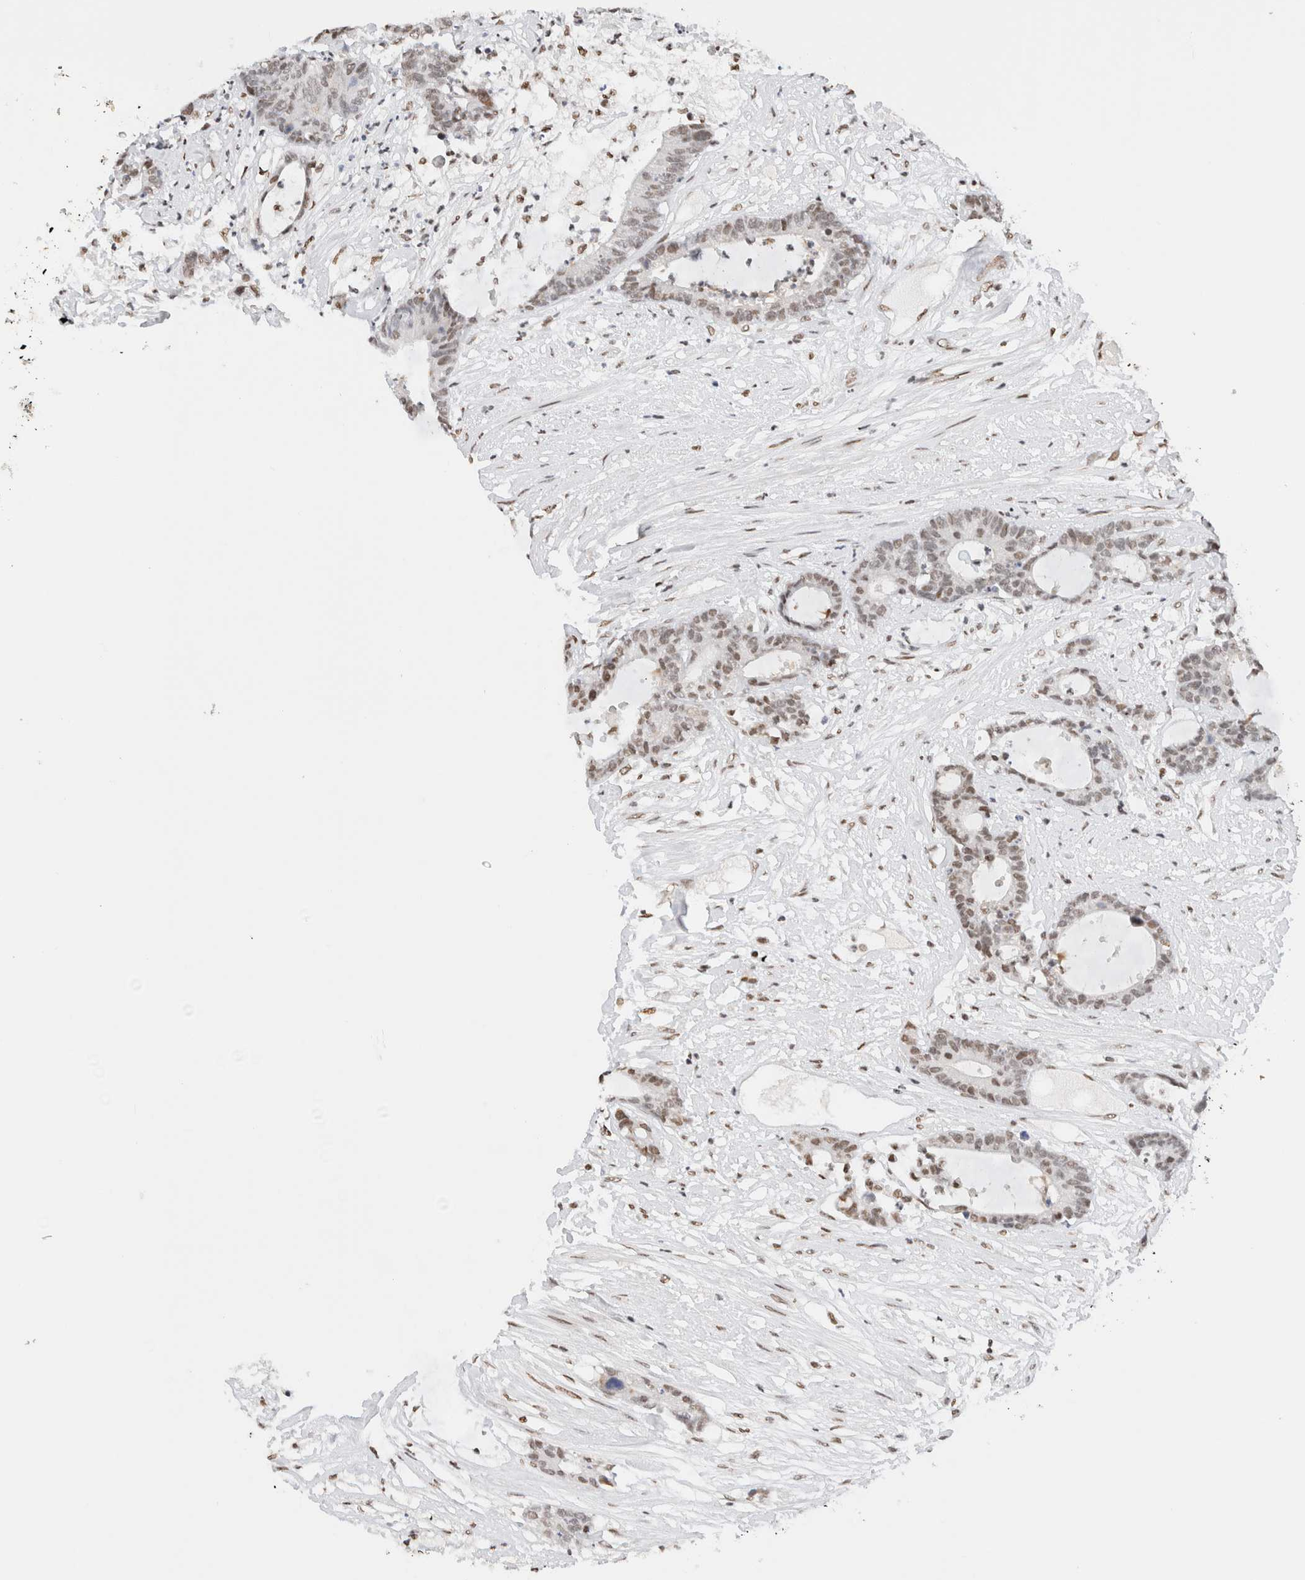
{"staining": {"intensity": "weak", "quantity": "25%-75%", "location": "nuclear"}, "tissue": "colorectal cancer", "cell_type": "Tumor cells", "image_type": "cancer", "snomed": [{"axis": "morphology", "description": "Adenocarcinoma, NOS"}, {"axis": "topography", "description": "Colon"}], "caption": "The immunohistochemical stain shows weak nuclear positivity in tumor cells of adenocarcinoma (colorectal) tissue.", "gene": "SUPT3H", "patient": {"sex": "female", "age": 84}}